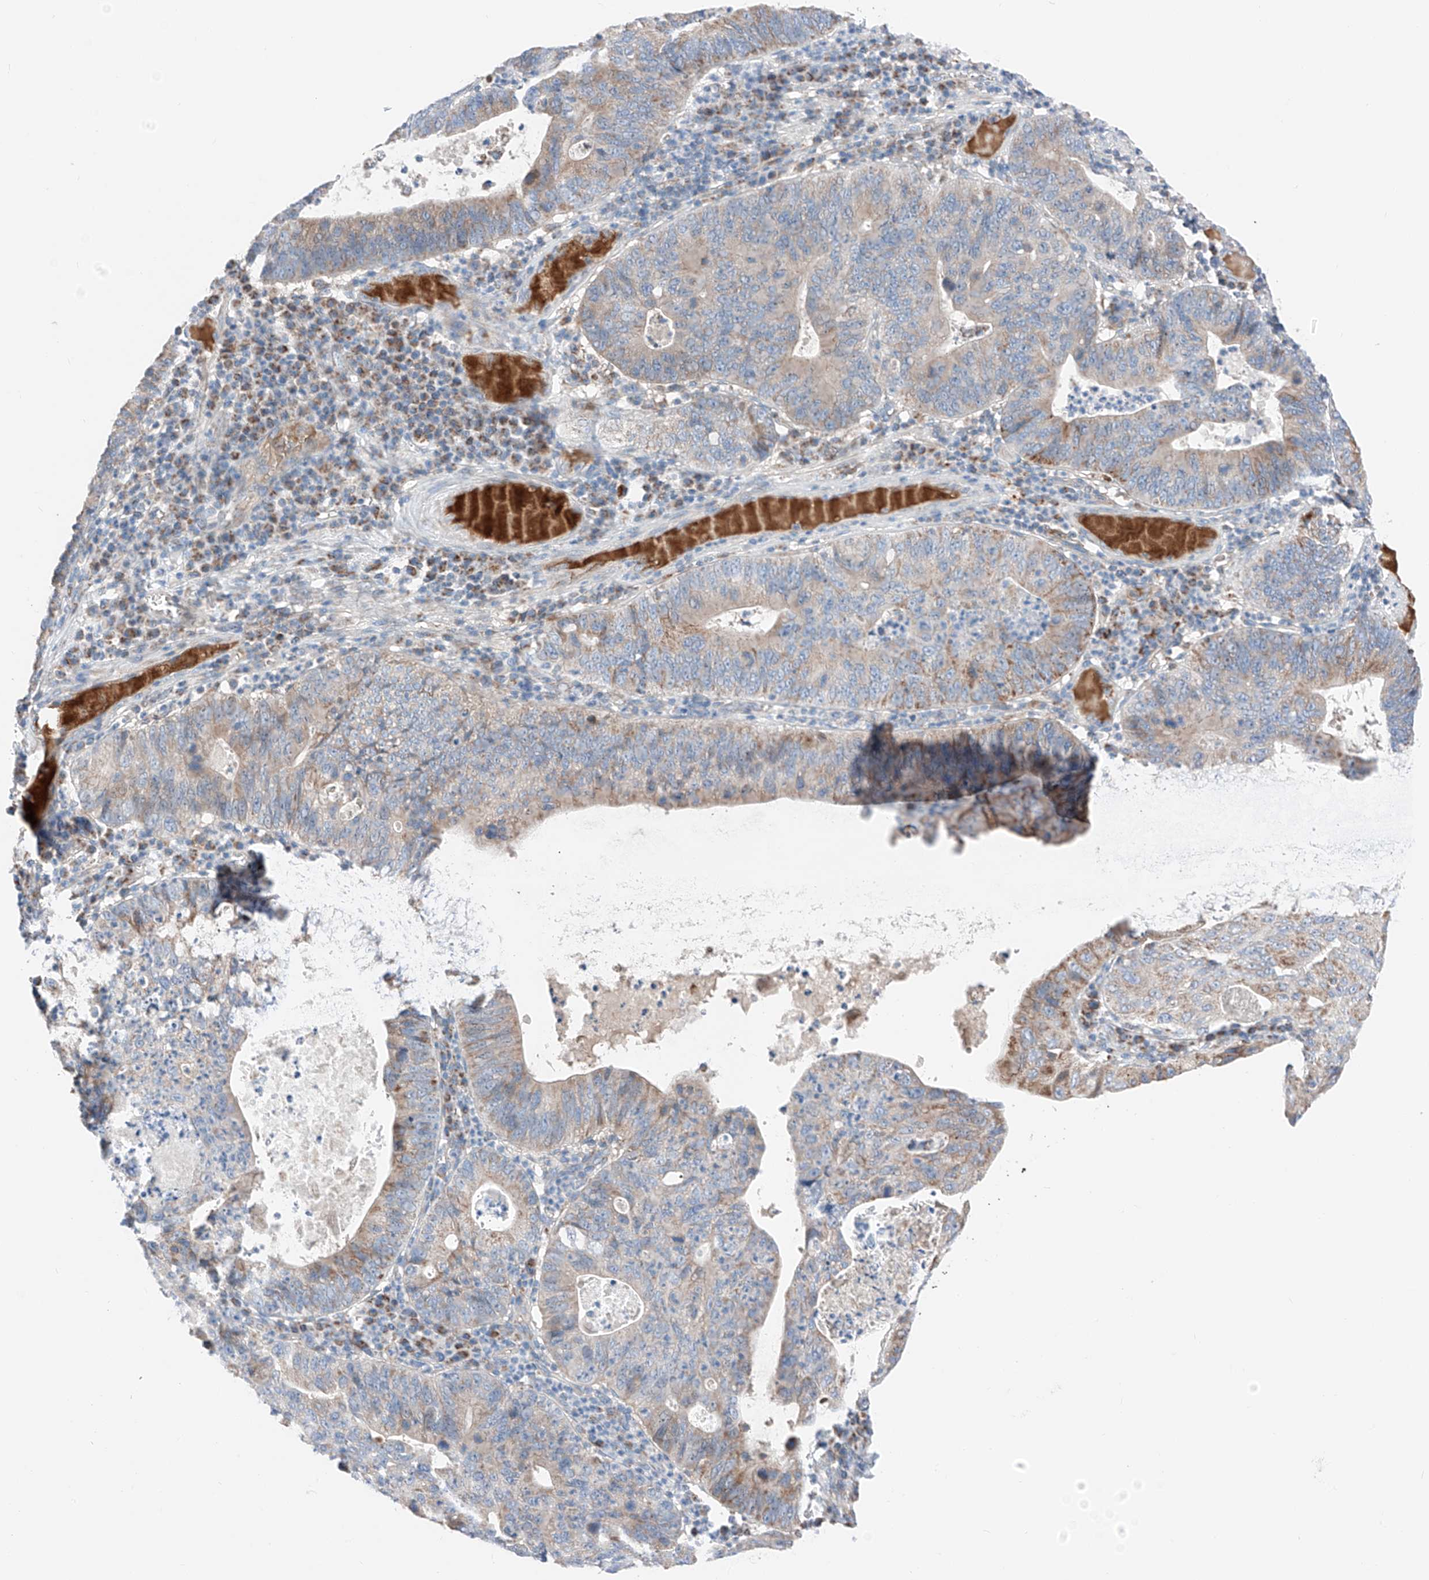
{"staining": {"intensity": "moderate", "quantity": "25%-75%", "location": "cytoplasmic/membranous"}, "tissue": "stomach cancer", "cell_type": "Tumor cells", "image_type": "cancer", "snomed": [{"axis": "morphology", "description": "Adenocarcinoma, NOS"}, {"axis": "topography", "description": "Stomach"}], "caption": "A high-resolution micrograph shows immunohistochemistry staining of stomach adenocarcinoma, which displays moderate cytoplasmic/membranous staining in about 25%-75% of tumor cells.", "gene": "MRAP", "patient": {"sex": "male", "age": 59}}